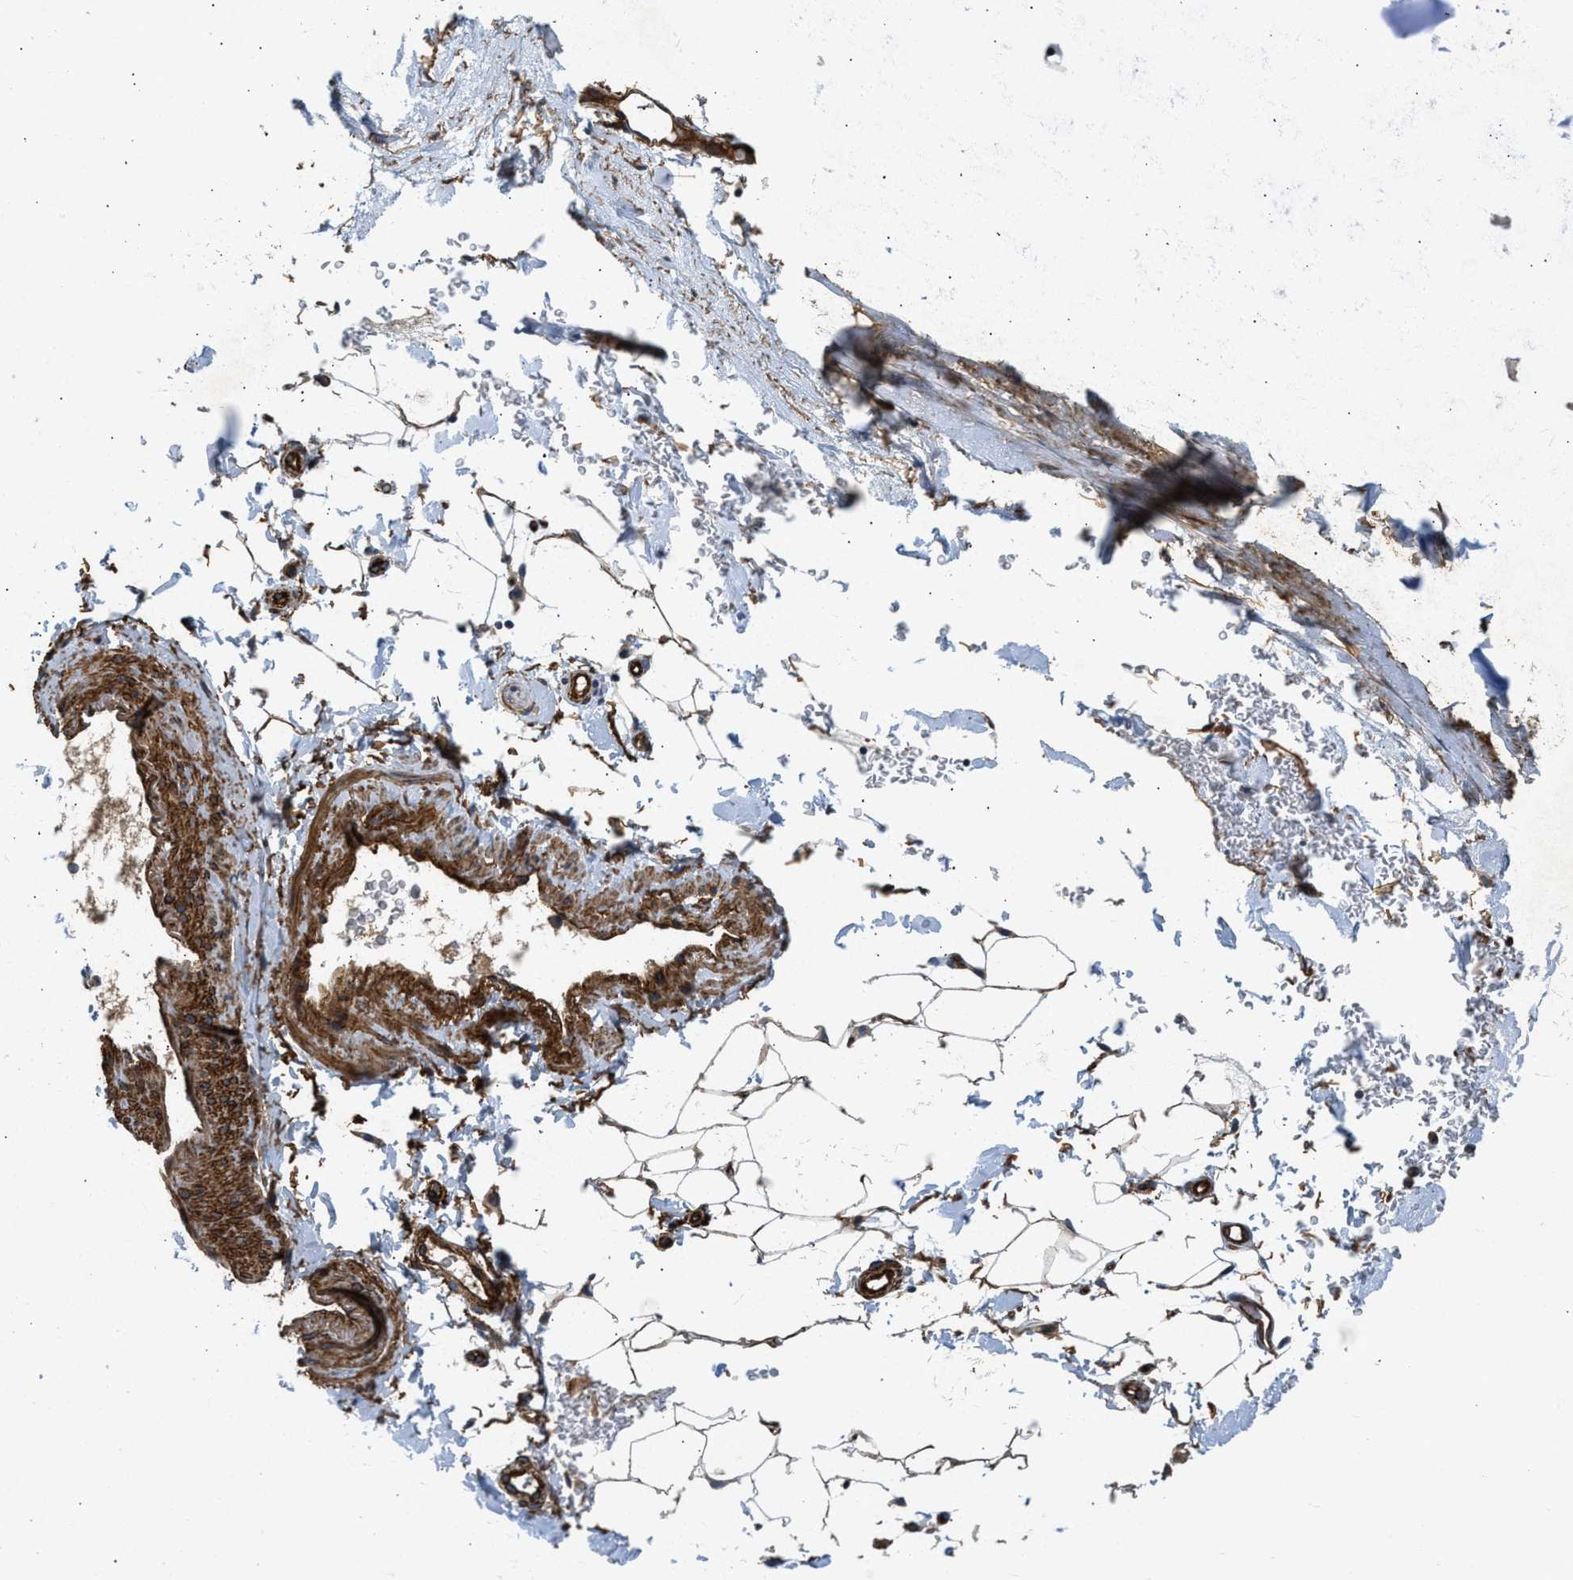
{"staining": {"intensity": "moderate", "quantity": ">75%", "location": "cytoplasmic/membranous"}, "tissue": "adipose tissue", "cell_type": "Adipocytes", "image_type": "normal", "snomed": [{"axis": "morphology", "description": "Normal tissue, NOS"}, {"axis": "topography", "description": "Cartilage tissue"}, {"axis": "topography", "description": "Bronchus"}], "caption": "Immunohistochemistry histopathology image of unremarkable adipose tissue: adipose tissue stained using immunohistochemistry (IHC) exhibits medium levels of moderate protein expression localized specifically in the cytoplasmic/membranous of adipocytes, appearing as a cytoplasmic/membranous brown color.", "gene": "NYNRIN", "patient": {"sex": "female", "age": 73}}